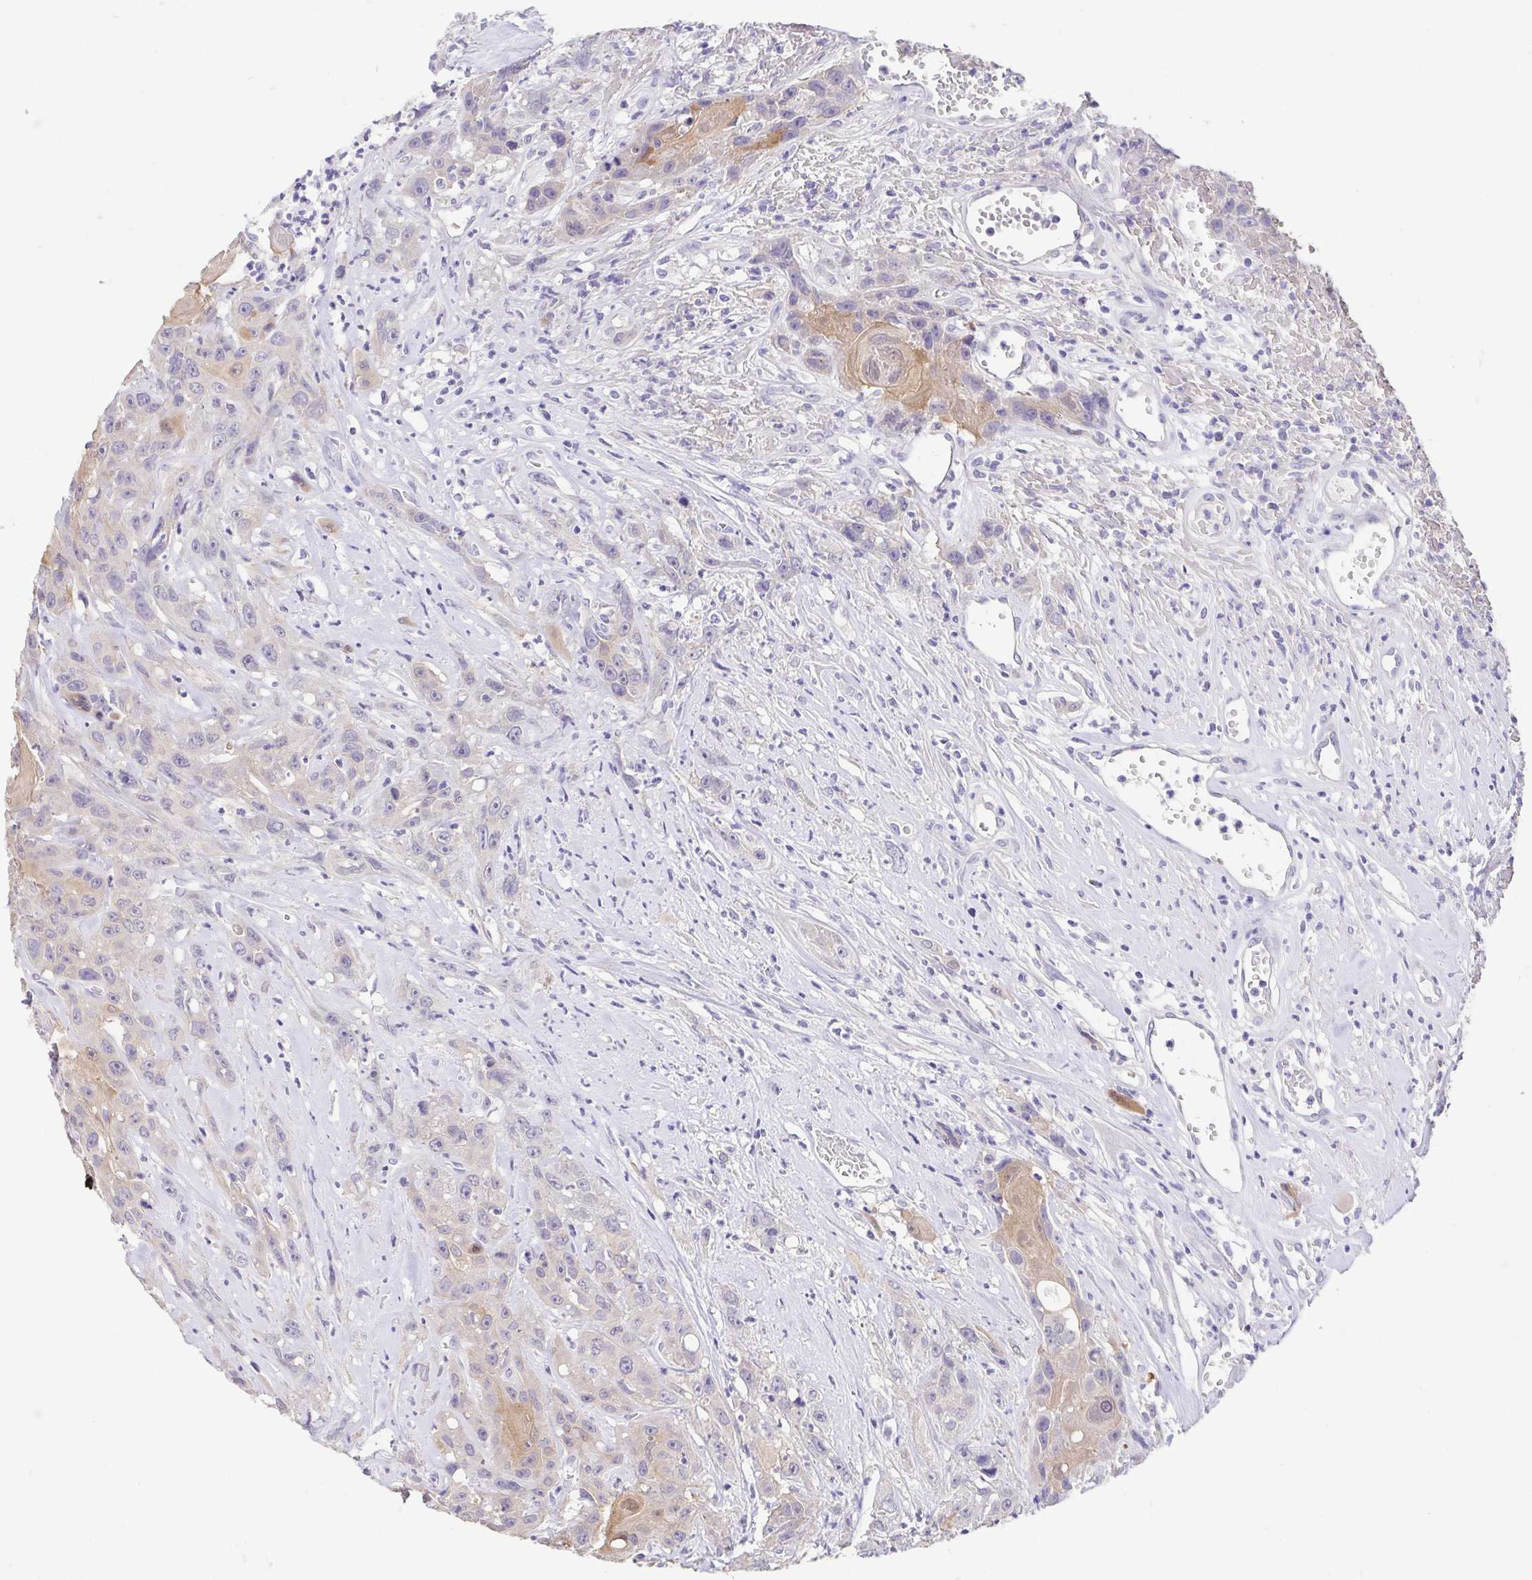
{"staining": {"intensity": "weak", "quantity": "<25%", "location": "cytoplasmic/membranous"}, "tissue": "head and neck cancer", "cell_type": "Tumor cells", "image_type": "cancer", "snomed": [{"axis": "morphology", "description": "Squamous cell carcinoma, NOS"}, {"axis": "topography", "description": "Head-Neck"}], "caption": "This image is of head and neck squamous cell carcinoma stained with immunohistochemistry to label a protein in brown with the nuclei are counter-stained blue. There is no staining in tumor cells.", "gene": "FABP3", "patient": {"sex": "male", "age": 57}}